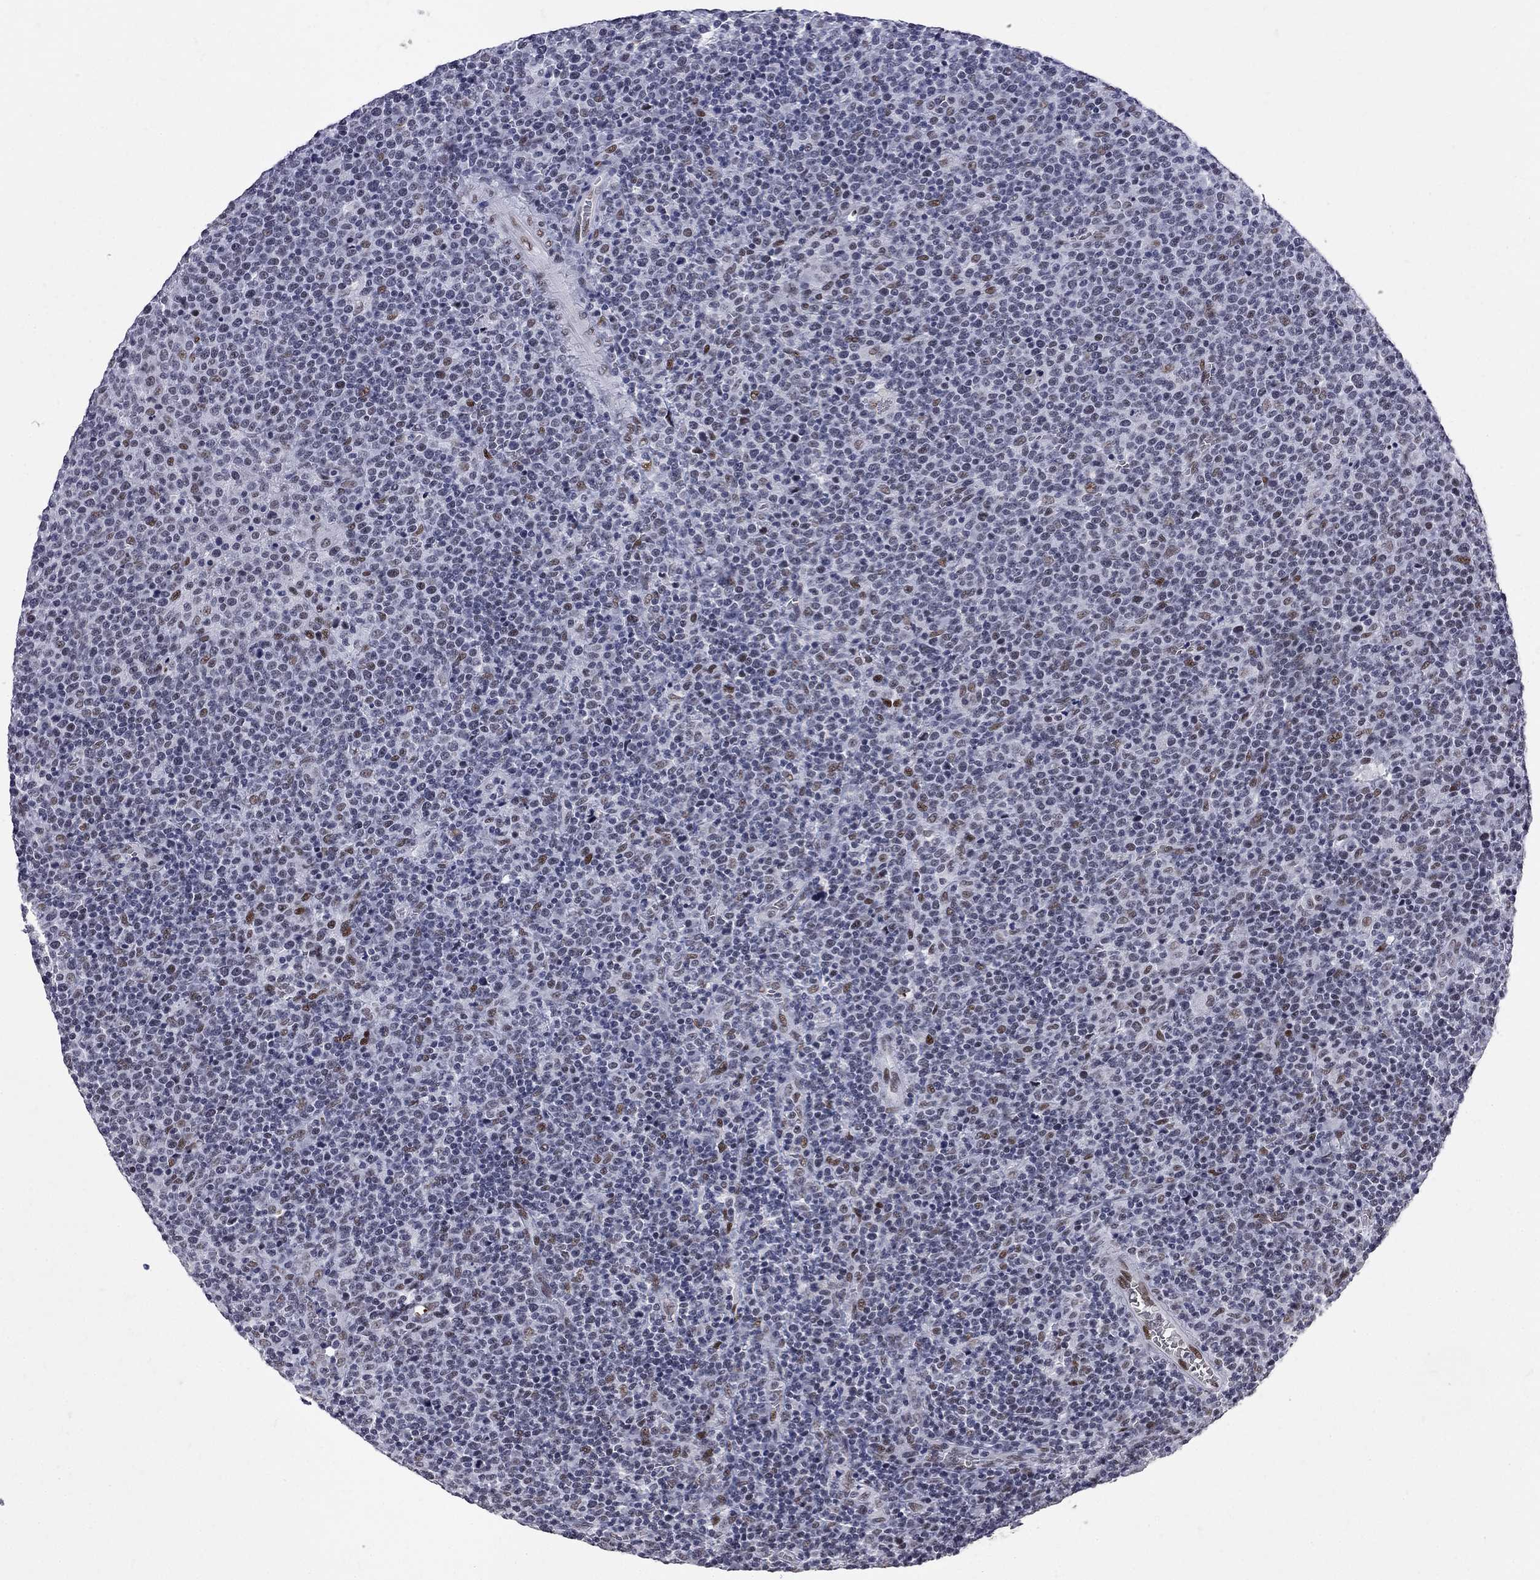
{"staining": {"intensity": "negative", "quantity": "none", "location": "none"}, "tissue": "lymphoma", "cell_type": "Tumor cells", "image_type": "cancer", "snomed": [{"axis": "morphology", "description": "Malignant lymphoma, non-Hodgkin's type, High grade"}, {"axis": "topography", "description": "Lymph node"}], "caption": "Photomicrograph shows no protein expression in tumor cells of lymphoma tissue. (Brightfield microscopy of DAB (3,3'-diaminobenzidine) IHC at high magnification).", "gene": "ZBTB47", "patient": {"sex": "male", "age": 61}}